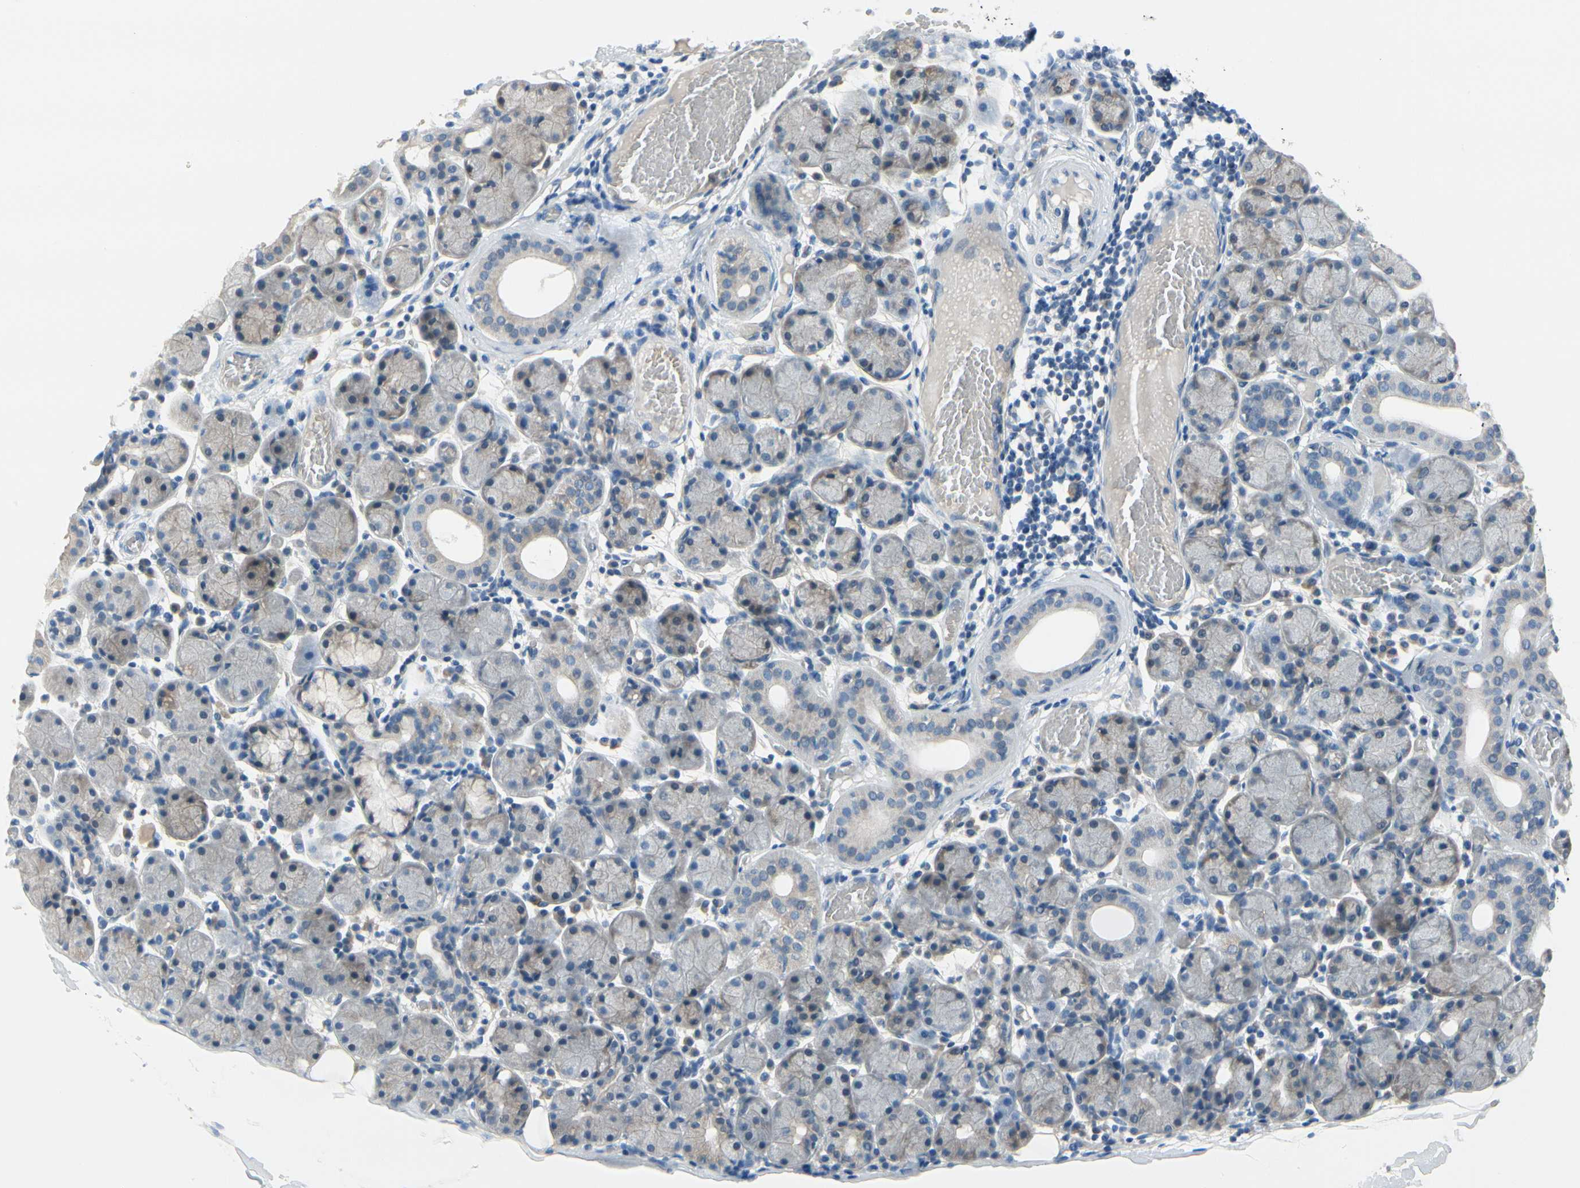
{"staining": {"intensity": "weak", "quantity": "<25%", "location": "cytoplasmic/membranous"}, "tissue": "salivary gland", "cell_type": "Glandular cells", "image_type": "normal", "snomed": [{"axis": "morphology", "description": "Normal tissue, NOS"}, {"axis": "topography", "description": "Salivary gland"}], "caption": "Immunohistochemistry (IHC) of normal human salivary gland demonstrates no staining in glandular cells.", "gene": "FCER2", "patient": {"sex": "female", "age": 24}}